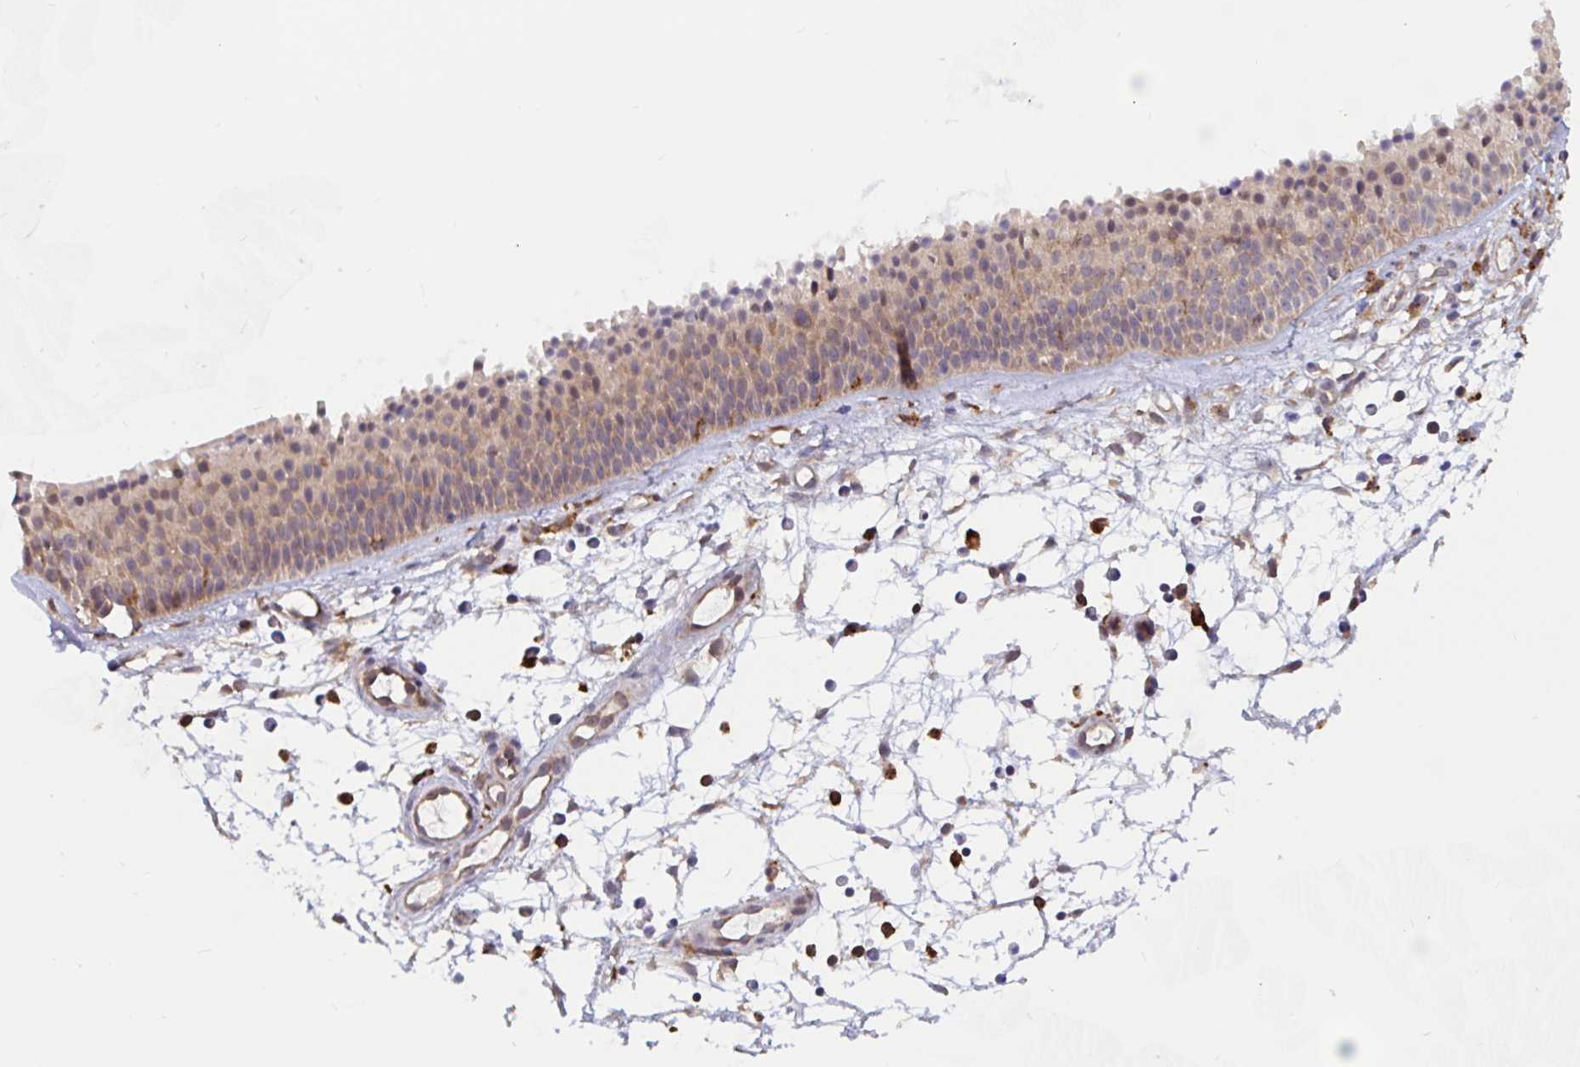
{"staining": {"intensity": "moderate", "quantity": ">75%", "location": "cytoplasmic/membranous,nuclear"}, "tissue": "nasopharynx", "cell_type": "Respiratory epithelial cells", "image_type": "normal", "snomed": [{"axis": "morphology", "description": "Normal tissue, NOS"}, {"axis": "topography", "description": "Nasopharynx"}], "caption": "Nasopharynx stained with DAB immunohistochemistry (IHC) displays medium levels of moderate cytoplasmic/membranous,nuclear expression in about >75% of respiratory epithelial cells.", "gene": "SNX8", "patient": {"sex": "male", "age": 56}}